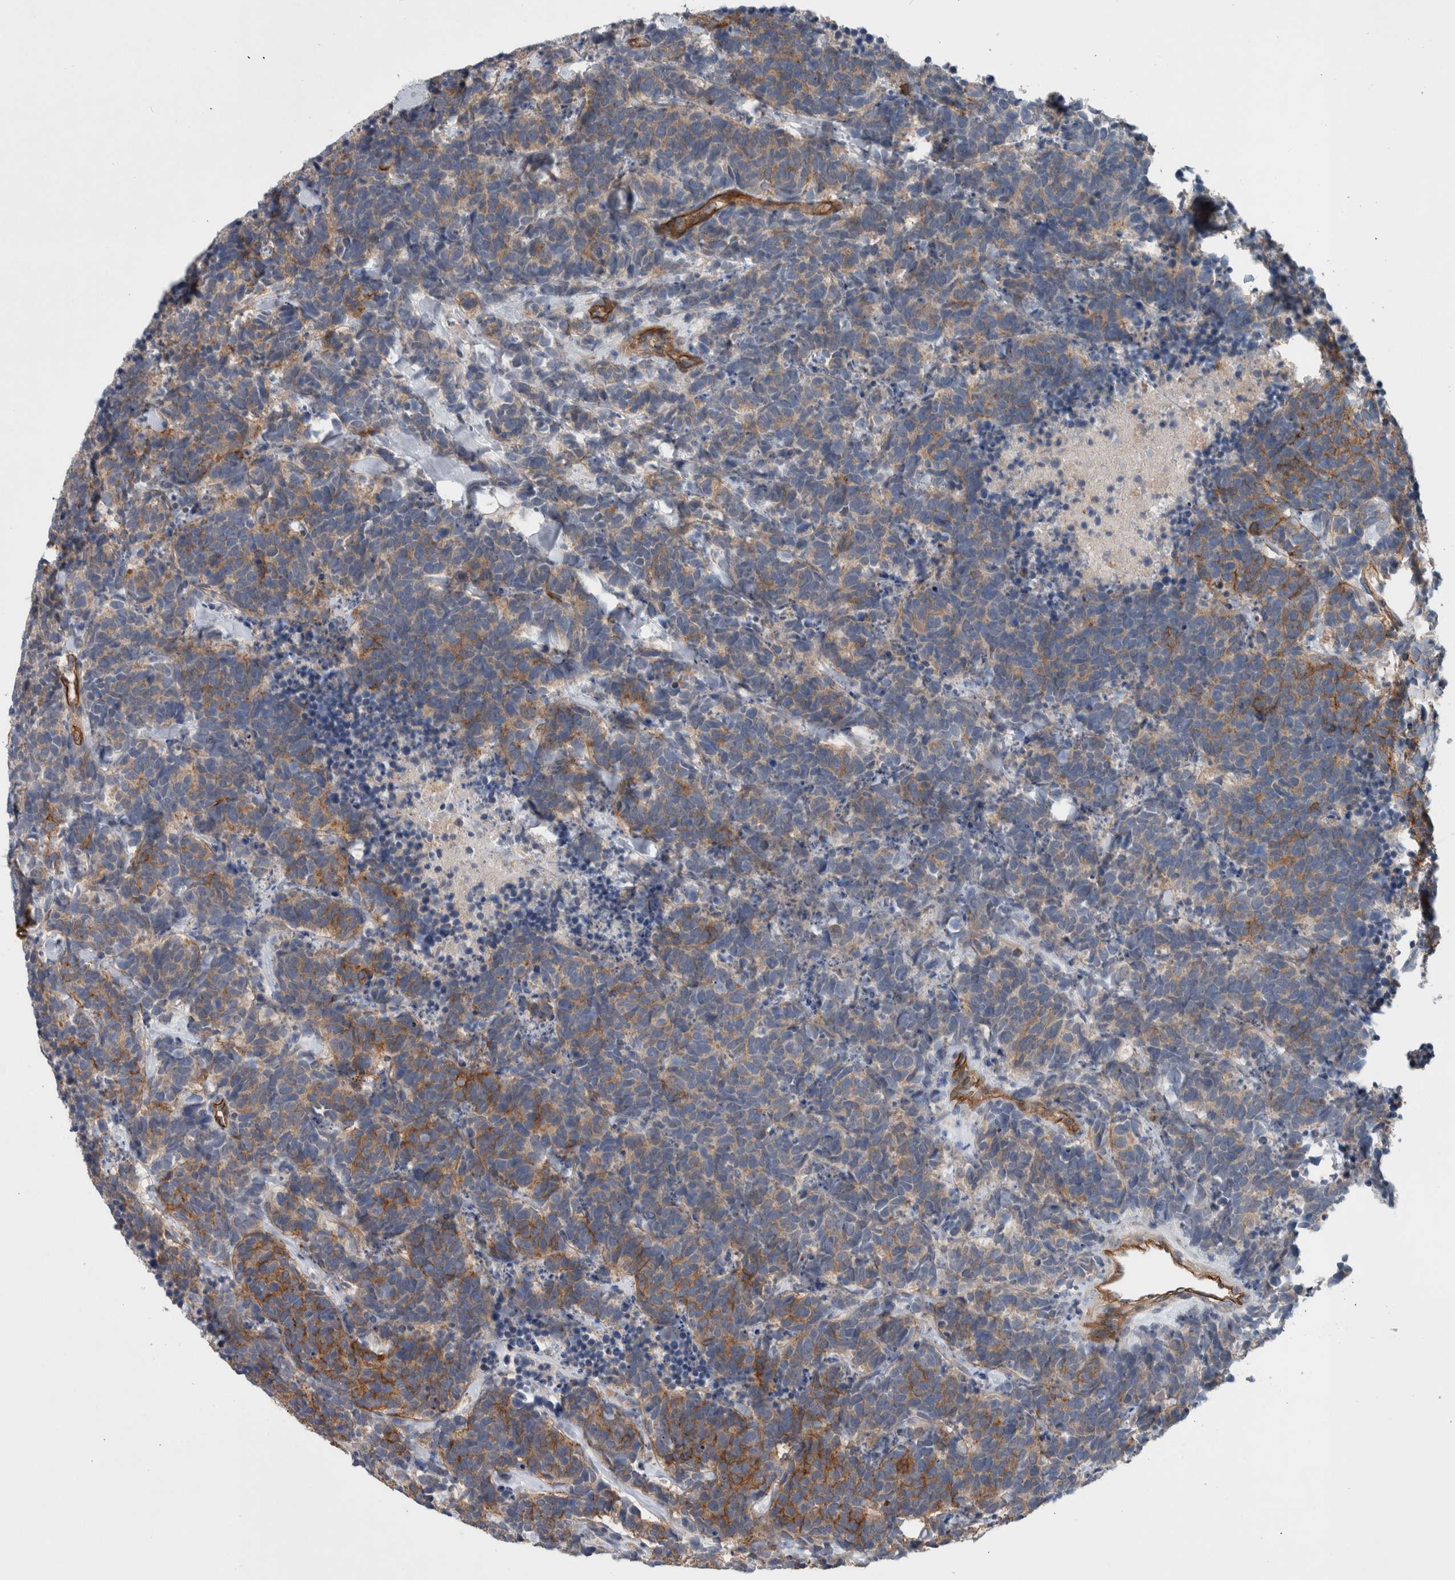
{"staining": {"intensity": "moderate", "quantity": ">75%", "location": "cytoplasmic/membranous"}, "tissue": "carcinoid", "cell_type": "Tumor cells", "image_type": "cancer", "snomed": [{"axis": "morphology", "description": "Carcinoma, NOS"}, {"axis": "morphology", "description": "Carcinoid, malignant, NOS"}, {"axis": "topography", "description": "Urinary bladder"}], "caption": "Malignant carcinoid stained with DAB (3,3'-diaminobenzidine) IHC shows medium levels of moderate cytoplasmic/membranous positivity in about >75% of tumor cells. The protein is shown in brown color, while the nuclei are stained blue.", "gene": "BCAM", "patient": {"sex": "male", "age": 57}}